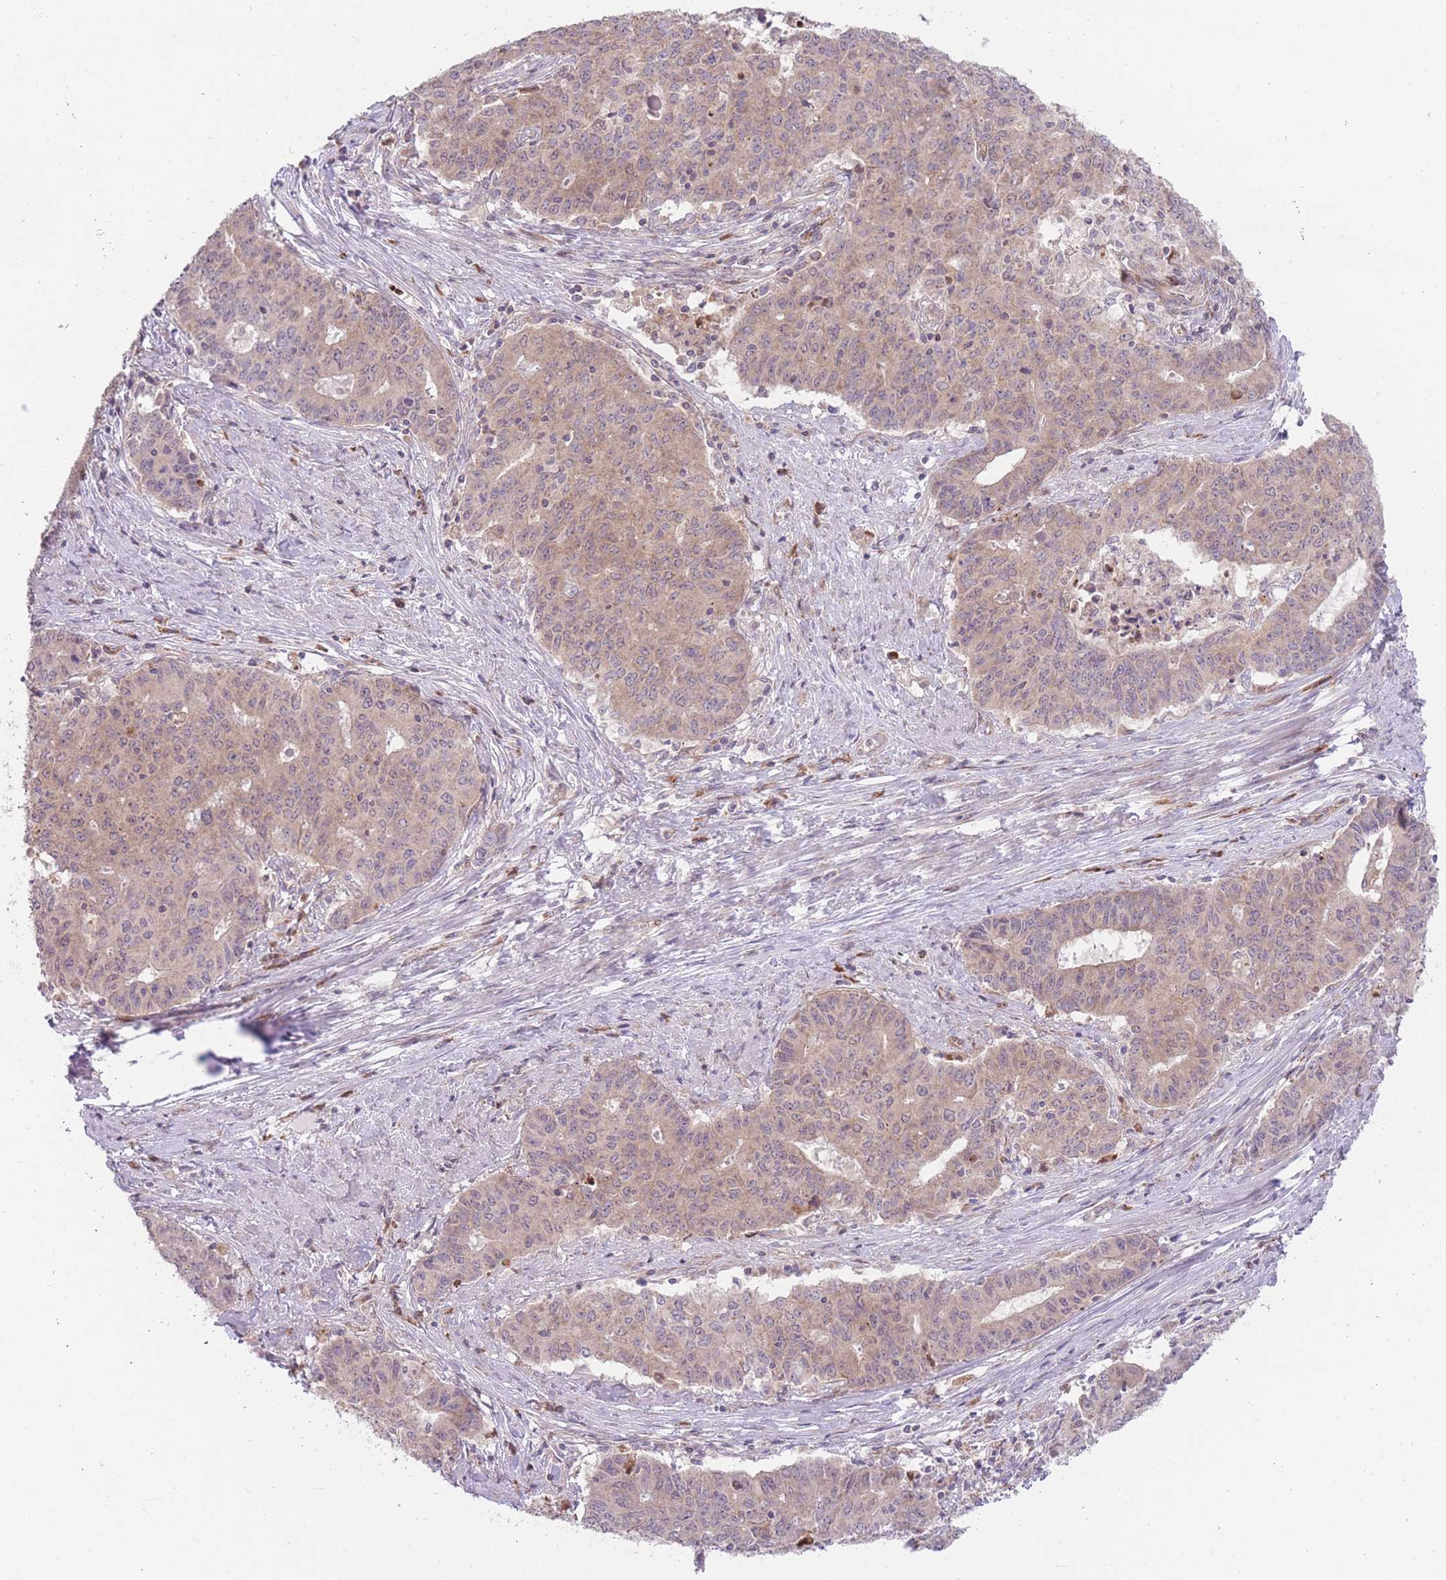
{"staining": {"intensity": "weak", "quantity": ">75%", "location": "cytoplasmic/membranous"}, "tissue": "endometrial cancer", "cell_type": "Tumor cells", "image_type": "cancer", "snomed": [{"axis": "morphology", "description": "Adenocarcinoma, NOS"}, {"axis": "topography", "description": "Endometrium"}], "caption": "This histopathology image exhibits immunohistochemistry (IHC) staining of adenocarcinoma (endometrial), with low weak cytoplasmic/membranous staining in about >75% of tumor cells.", "gene": "BOLA2B", "patient": {"sex": "female", "age": 59}}